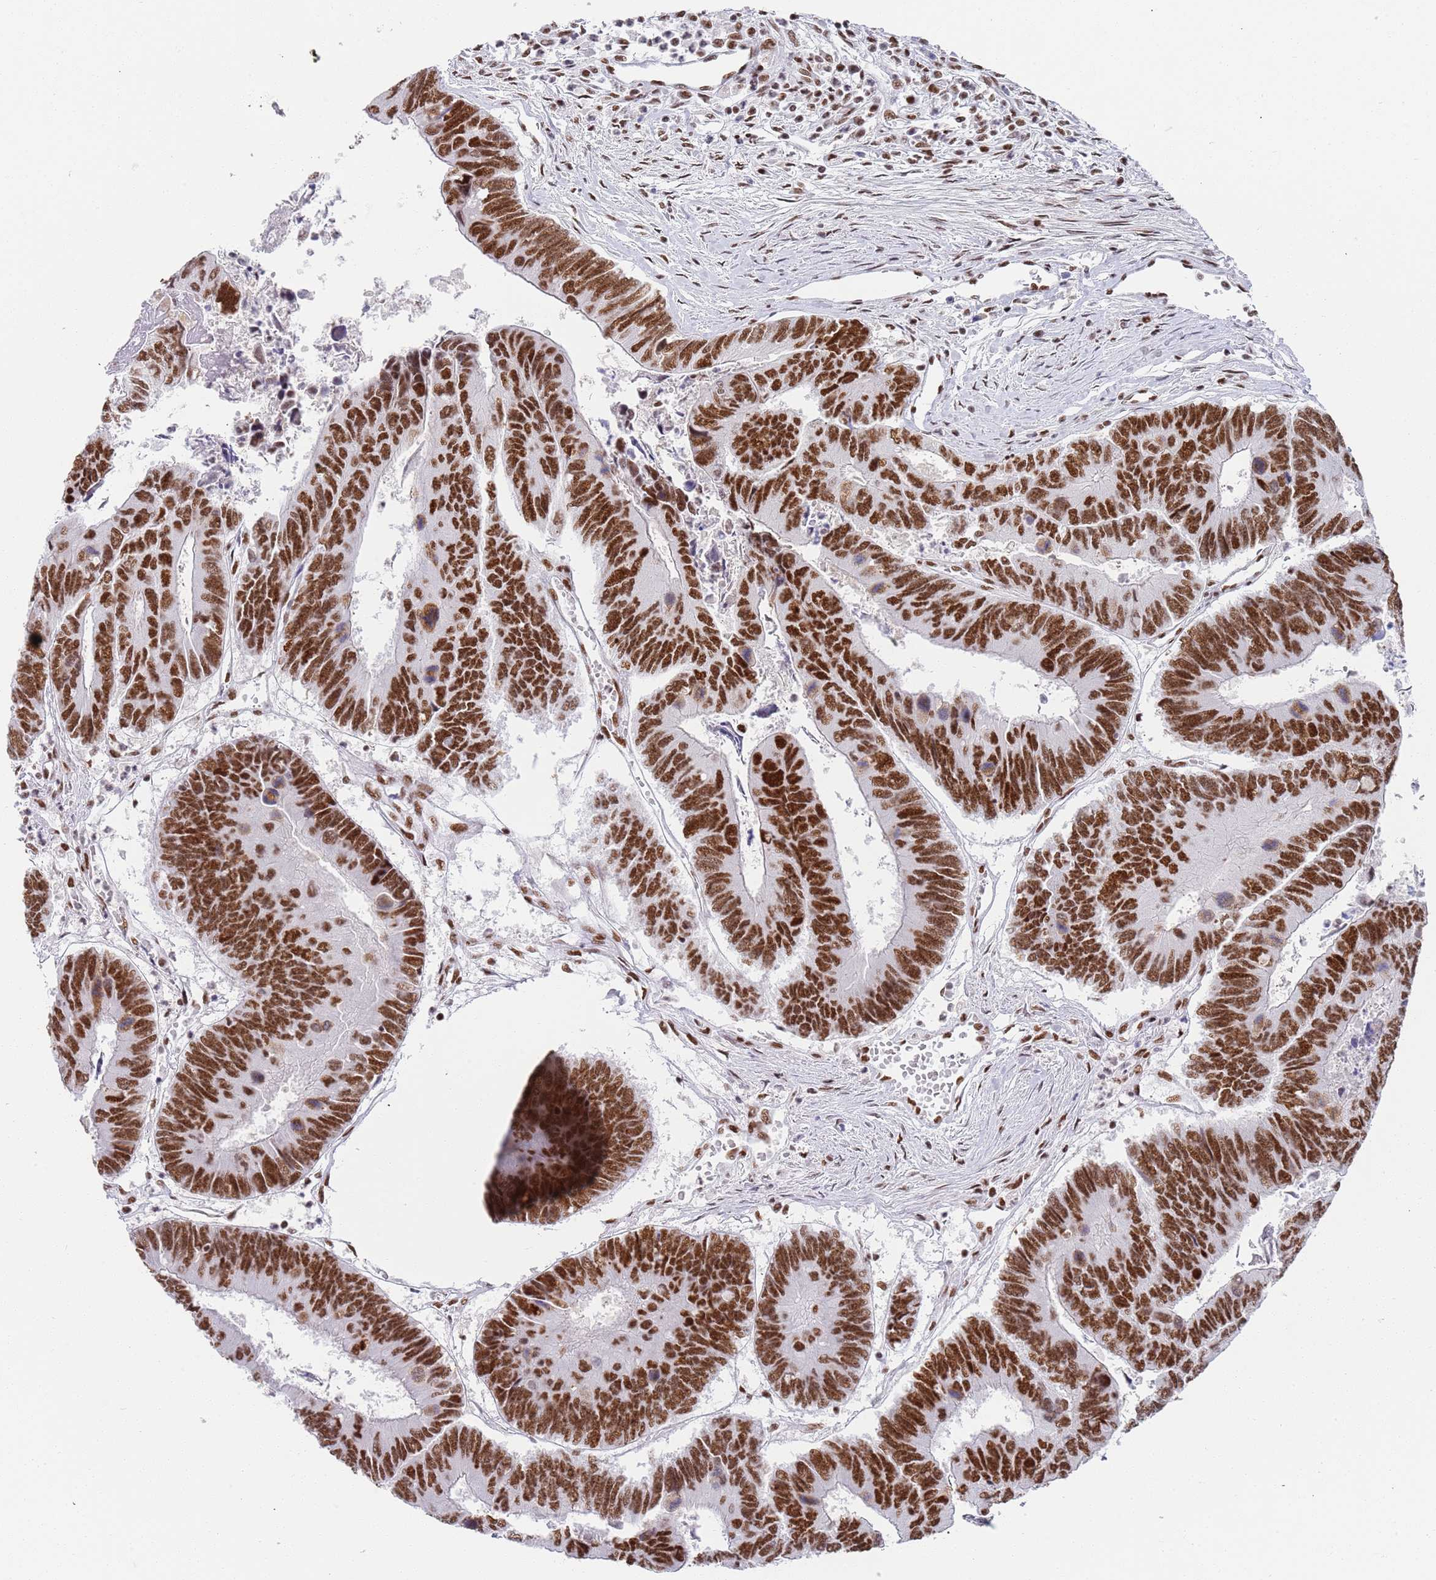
{"staining": {"intensity": "strong", "quantity": ">75%", "location": "nuclear"}, "tissue": "colorectal cancer", "cell_type": "Tumor cells", "image_type": "cancer", "snomed": [{"axis": "morphology", "description": "Adenocarcinoma, NOS"}, {"axis": "topography", "description": "Colon"}], "caption": "Immunohistochemistry staining of colorectal cancer (adenocarcinoma), which demonstrates high levels of strong nuclear staining in about >75% of tumor cells indicating strong nuclear protein expression. The staining was performed using DAB (3,3'-diaminobenzidine) (brown) for protein detection and nuclei were counterstained in hematoxylin (blue).", "gene": "AKAP8L", "patient": {"sex": "female", "age": 67}}